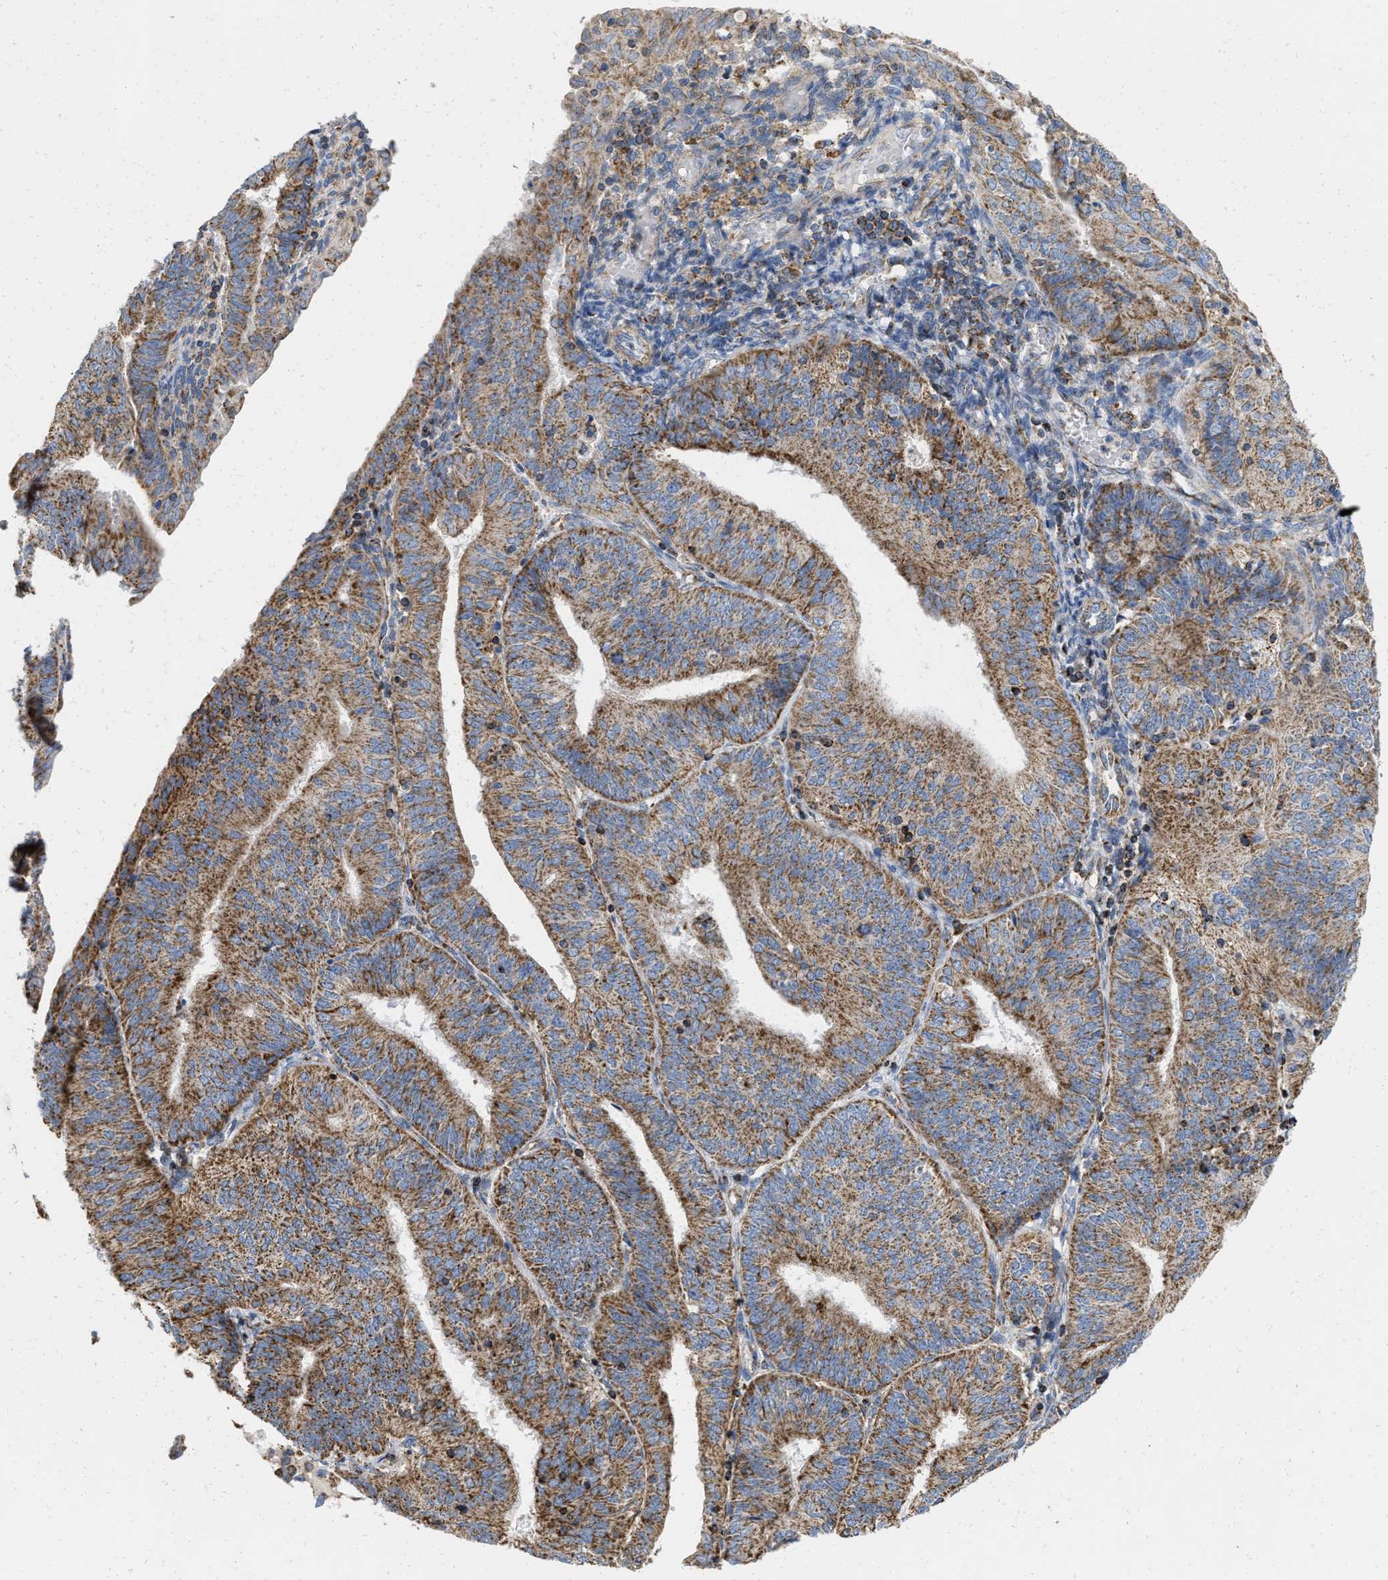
{"staining": {"intensity": "strong", "quantity": ">75%", "location": "cytoplasmic/membranous"}, "tissue": "endometrial cancer", "cell_type": "Tumor cells", "image_type": "cancer", "snomed": [{"axis": "morphology", "description": "Adenocarcinoma, NOS"}, {"axis": "topography", "description": "Endometrium"}], "caption": "The photomicrograph reveals staining of endometrial cancer, revealing strong cytoplasmic/membranous protein expression (brown color) within tumor cells.", "gene": "GRB10", "patient": {"sex": "female", "age": 58}}